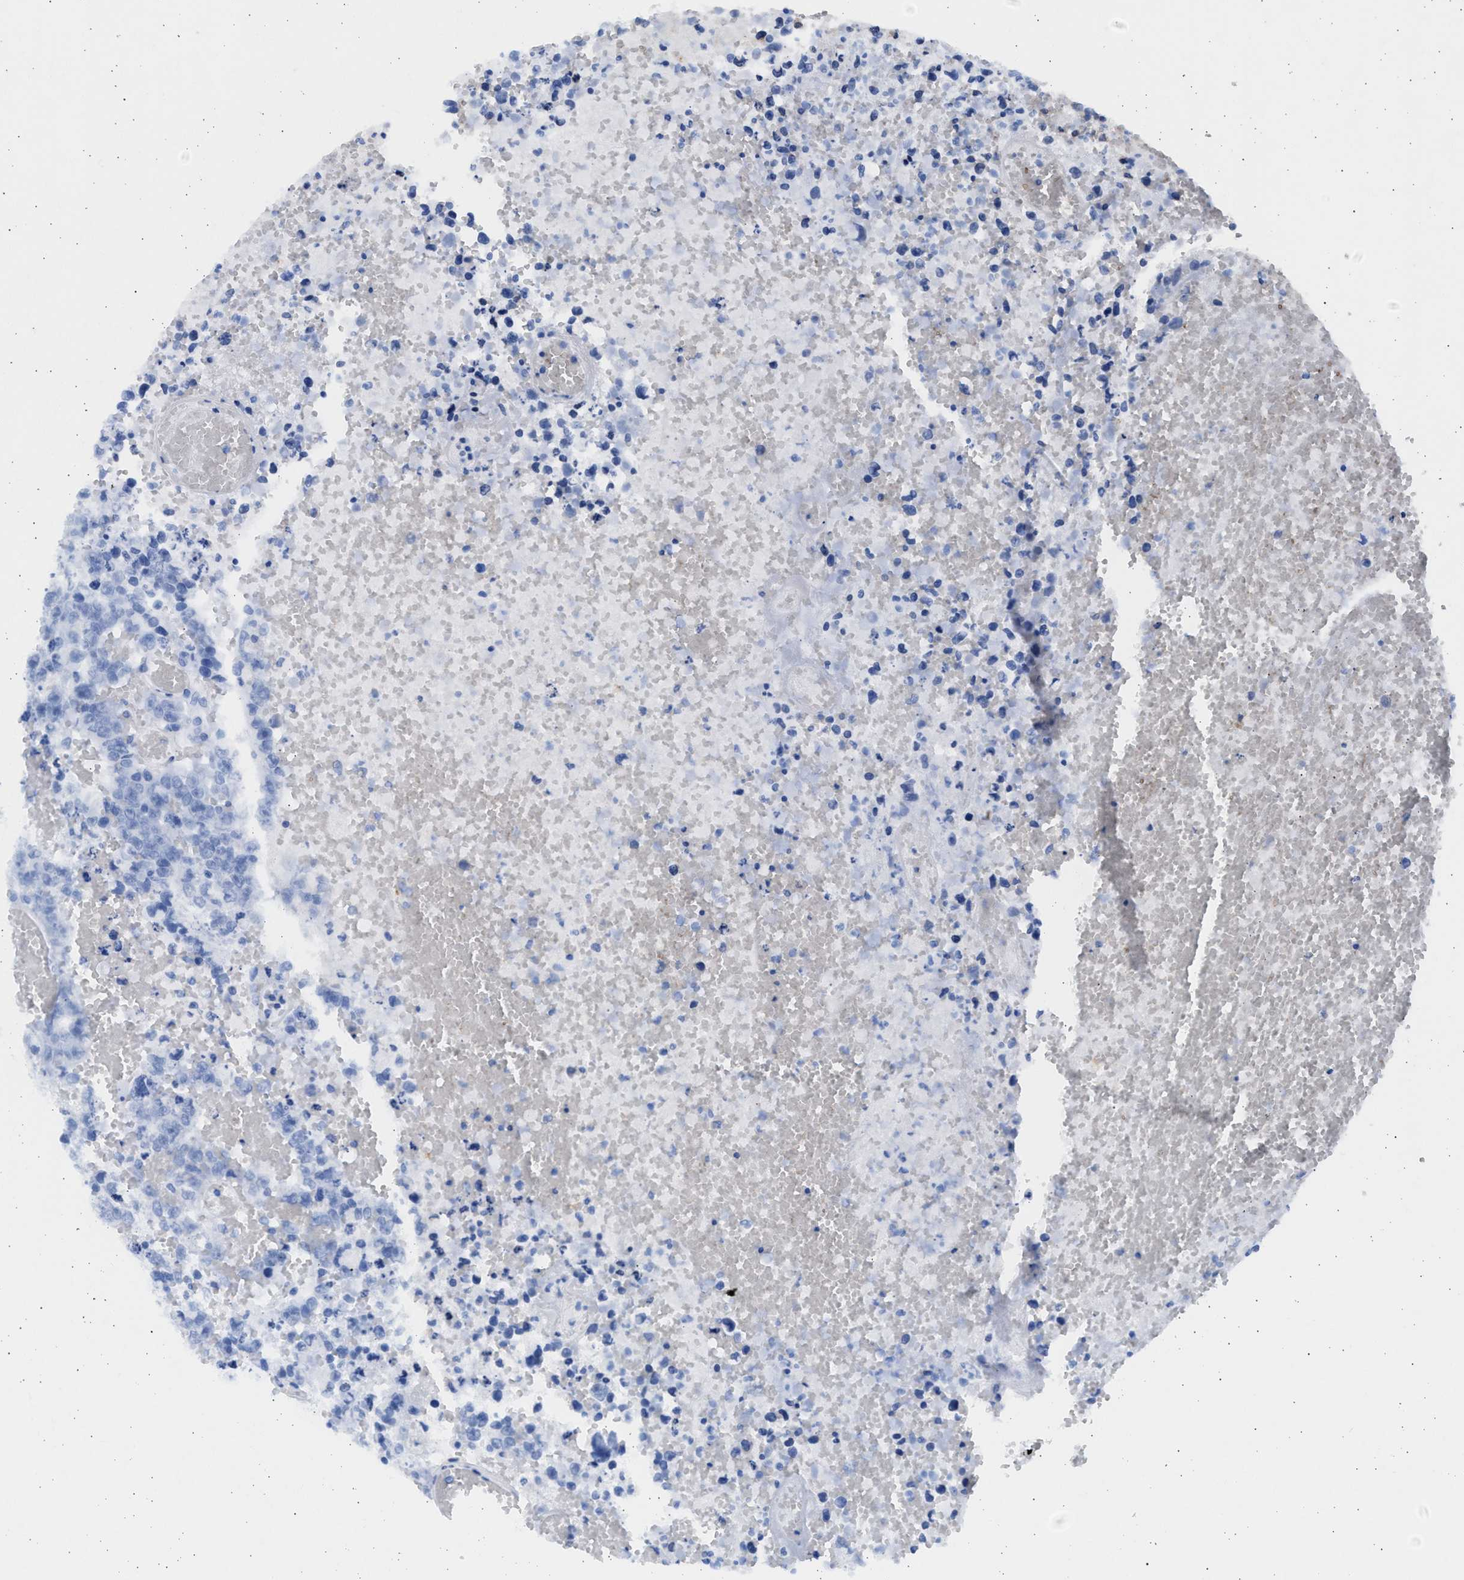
{"staining": {"intensity": "negative", "quantity": "none", "location": "none"}, "tissue": "testis cancer", "cell_type": "Tumor cells", "image_type": "cancer", "snomed": [{"axis": "morphology", "description": "Carcinoma, Embryonal, NOS"}, {"axis": "topography", "description": "Testis"}], "caption": "Testis cancer stained for a protein using immunohistochemistry (IHC) demonstrates no positivity tumor cells.", "gene": "NBR1", "patient": {"sex": "male", "age": 25}}